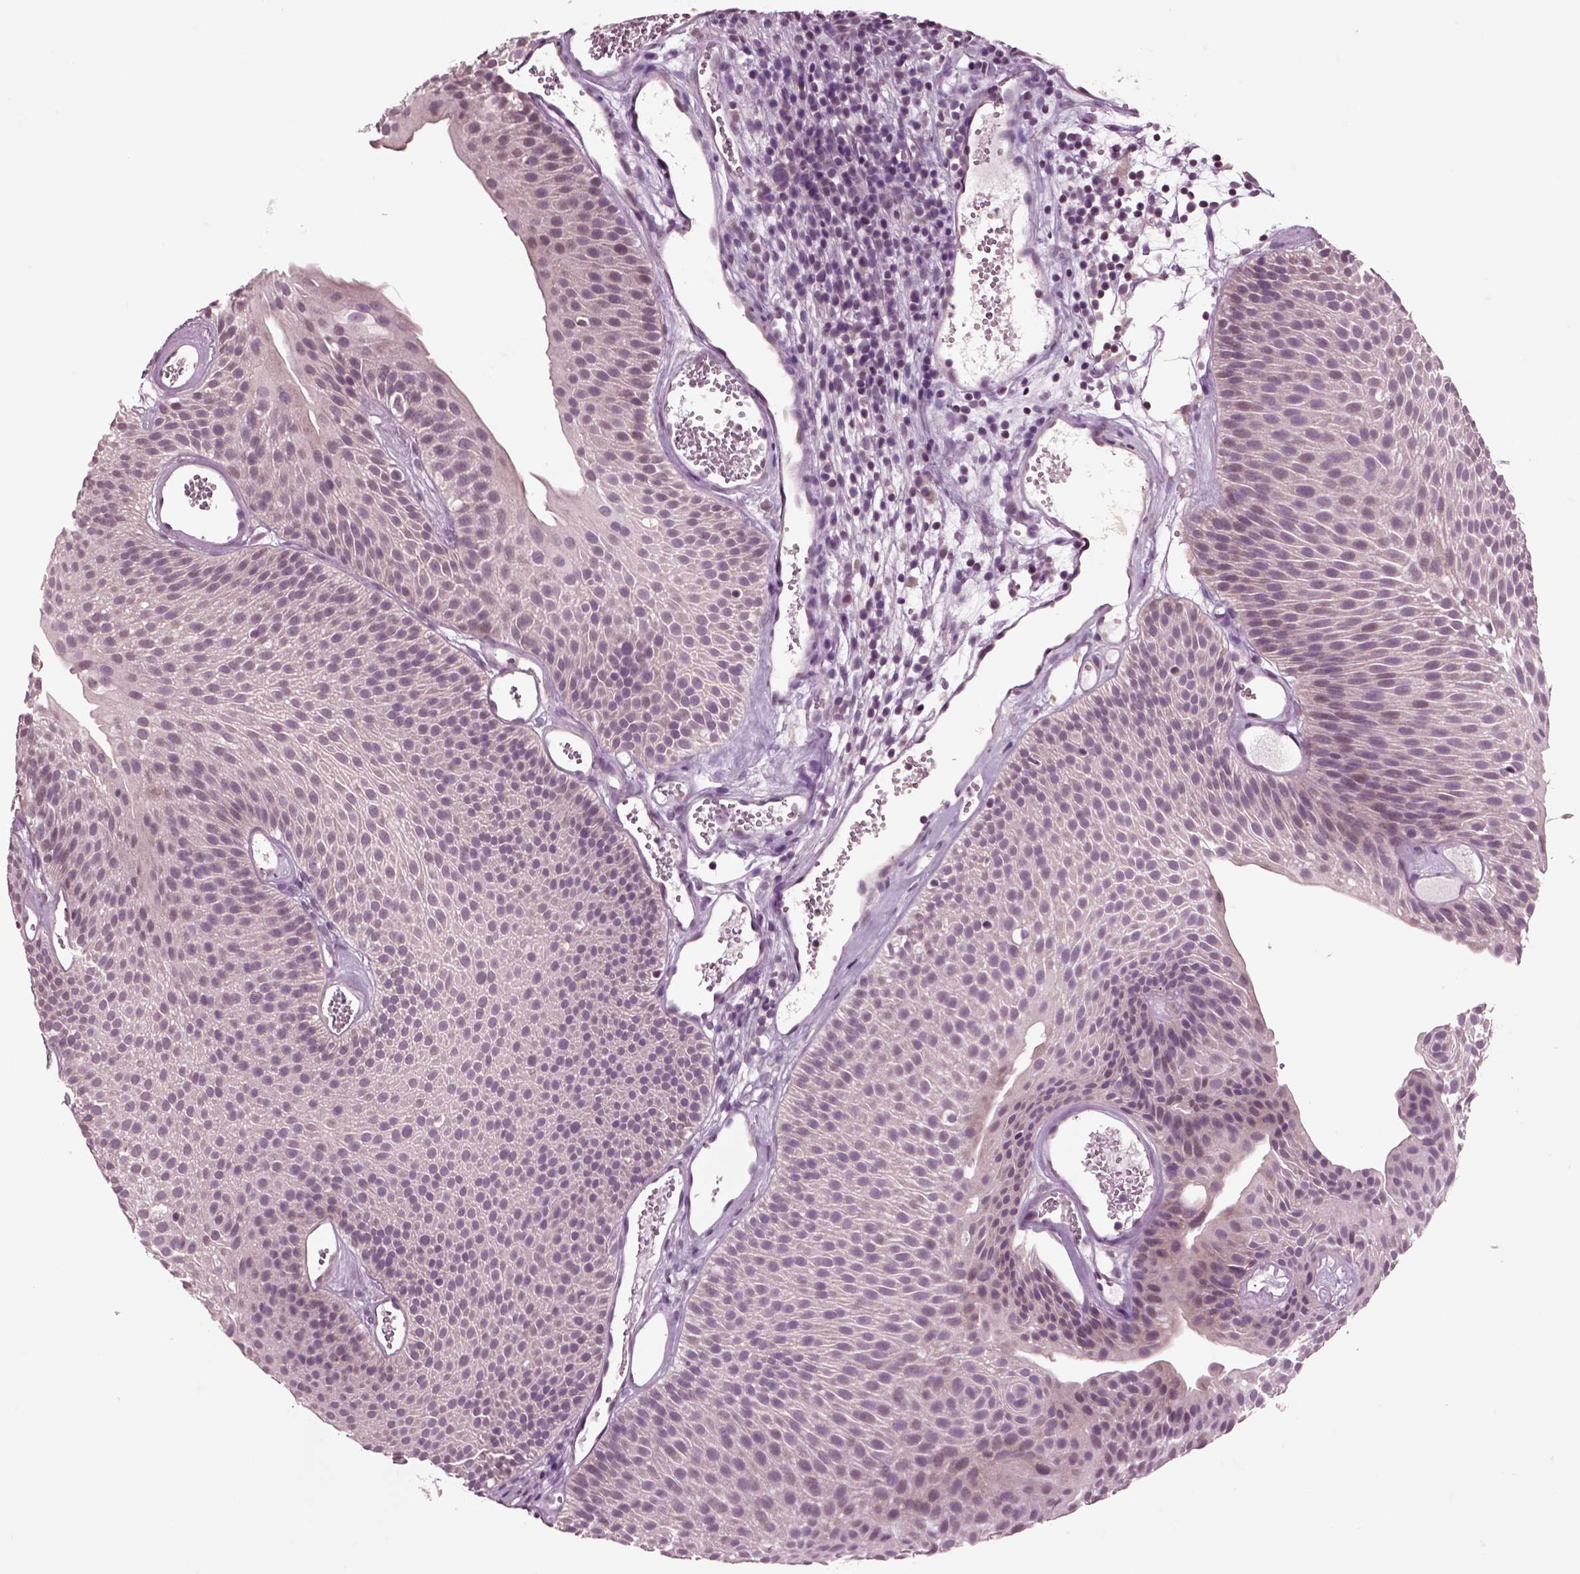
{"staining": {"intensity": "negative", "quantity": "none", "location": "none"}, "tissue": "urothelial cancer", "cell_type": "Tumor cells", "image_type": "cancer", "snomed": [{"axis": "morphology", "description": "Urothelial carcinoma, Low grade"}, {"axis": "topography", "description": "Urinary bladder"}], "caption": "Human low-grade urothelial carcinoma stained for a protein using immunohistochemistry shows no expression in tumor cells.", "gene": "CHGB", "patient": {"sex": "male", "age": 52}}